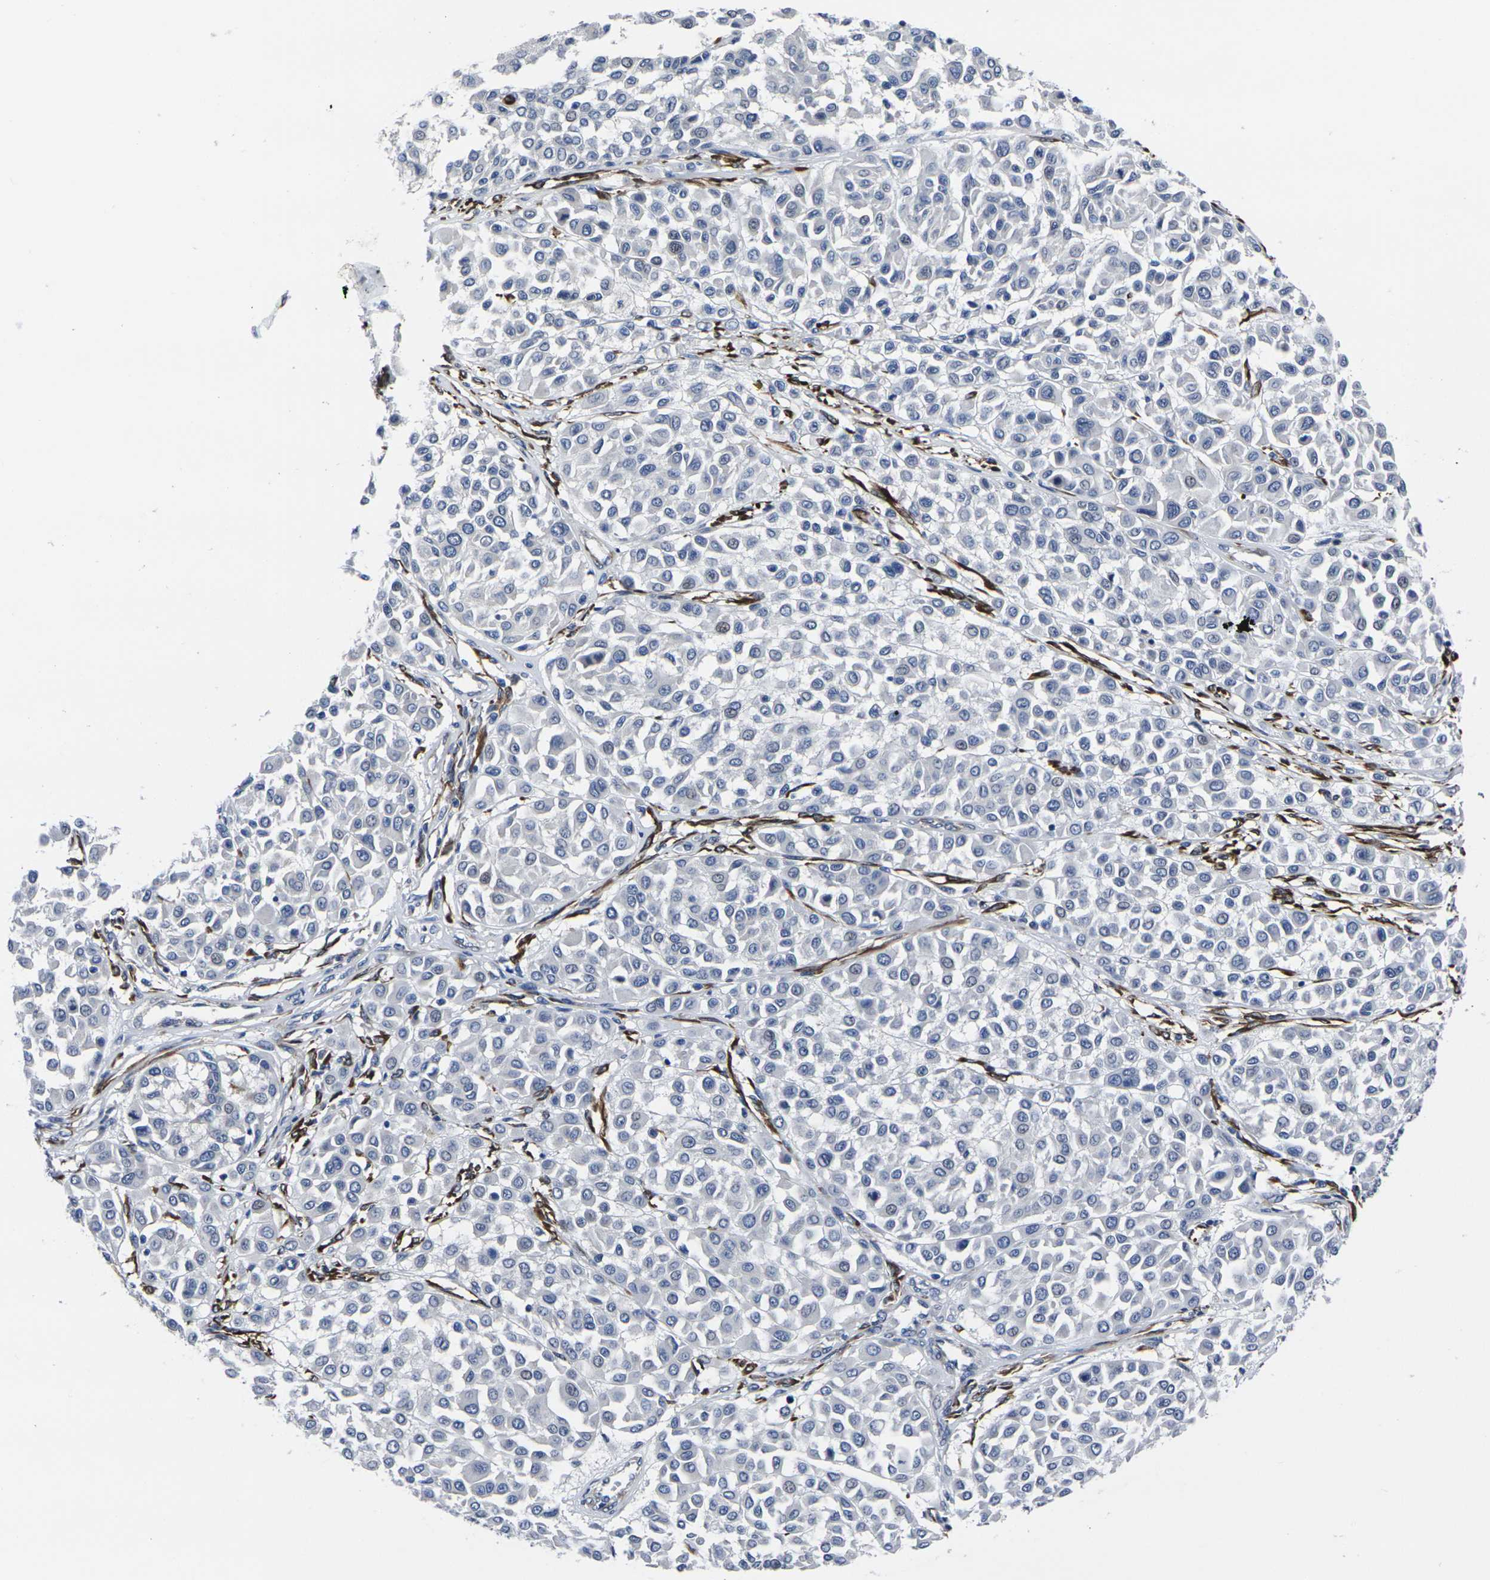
{"staining": {"intensity": "negative", "quantity": "none", "location": "none"}, "tissue": "melanoma", "cell_type": "Tumor cells", "image_type": "cancer", "snomed": [{"axis": "morphology", "description": "Malignant melanoma, Metastatic site"}, {"axis": "topography", "description": "Soft tissue"}], "caption": "A micrograph of melanoma stained for a protein displays no brown staining in tumor cells.", "gene": "CYP2C8", "patient": {"sex": "male", "age": 41}}